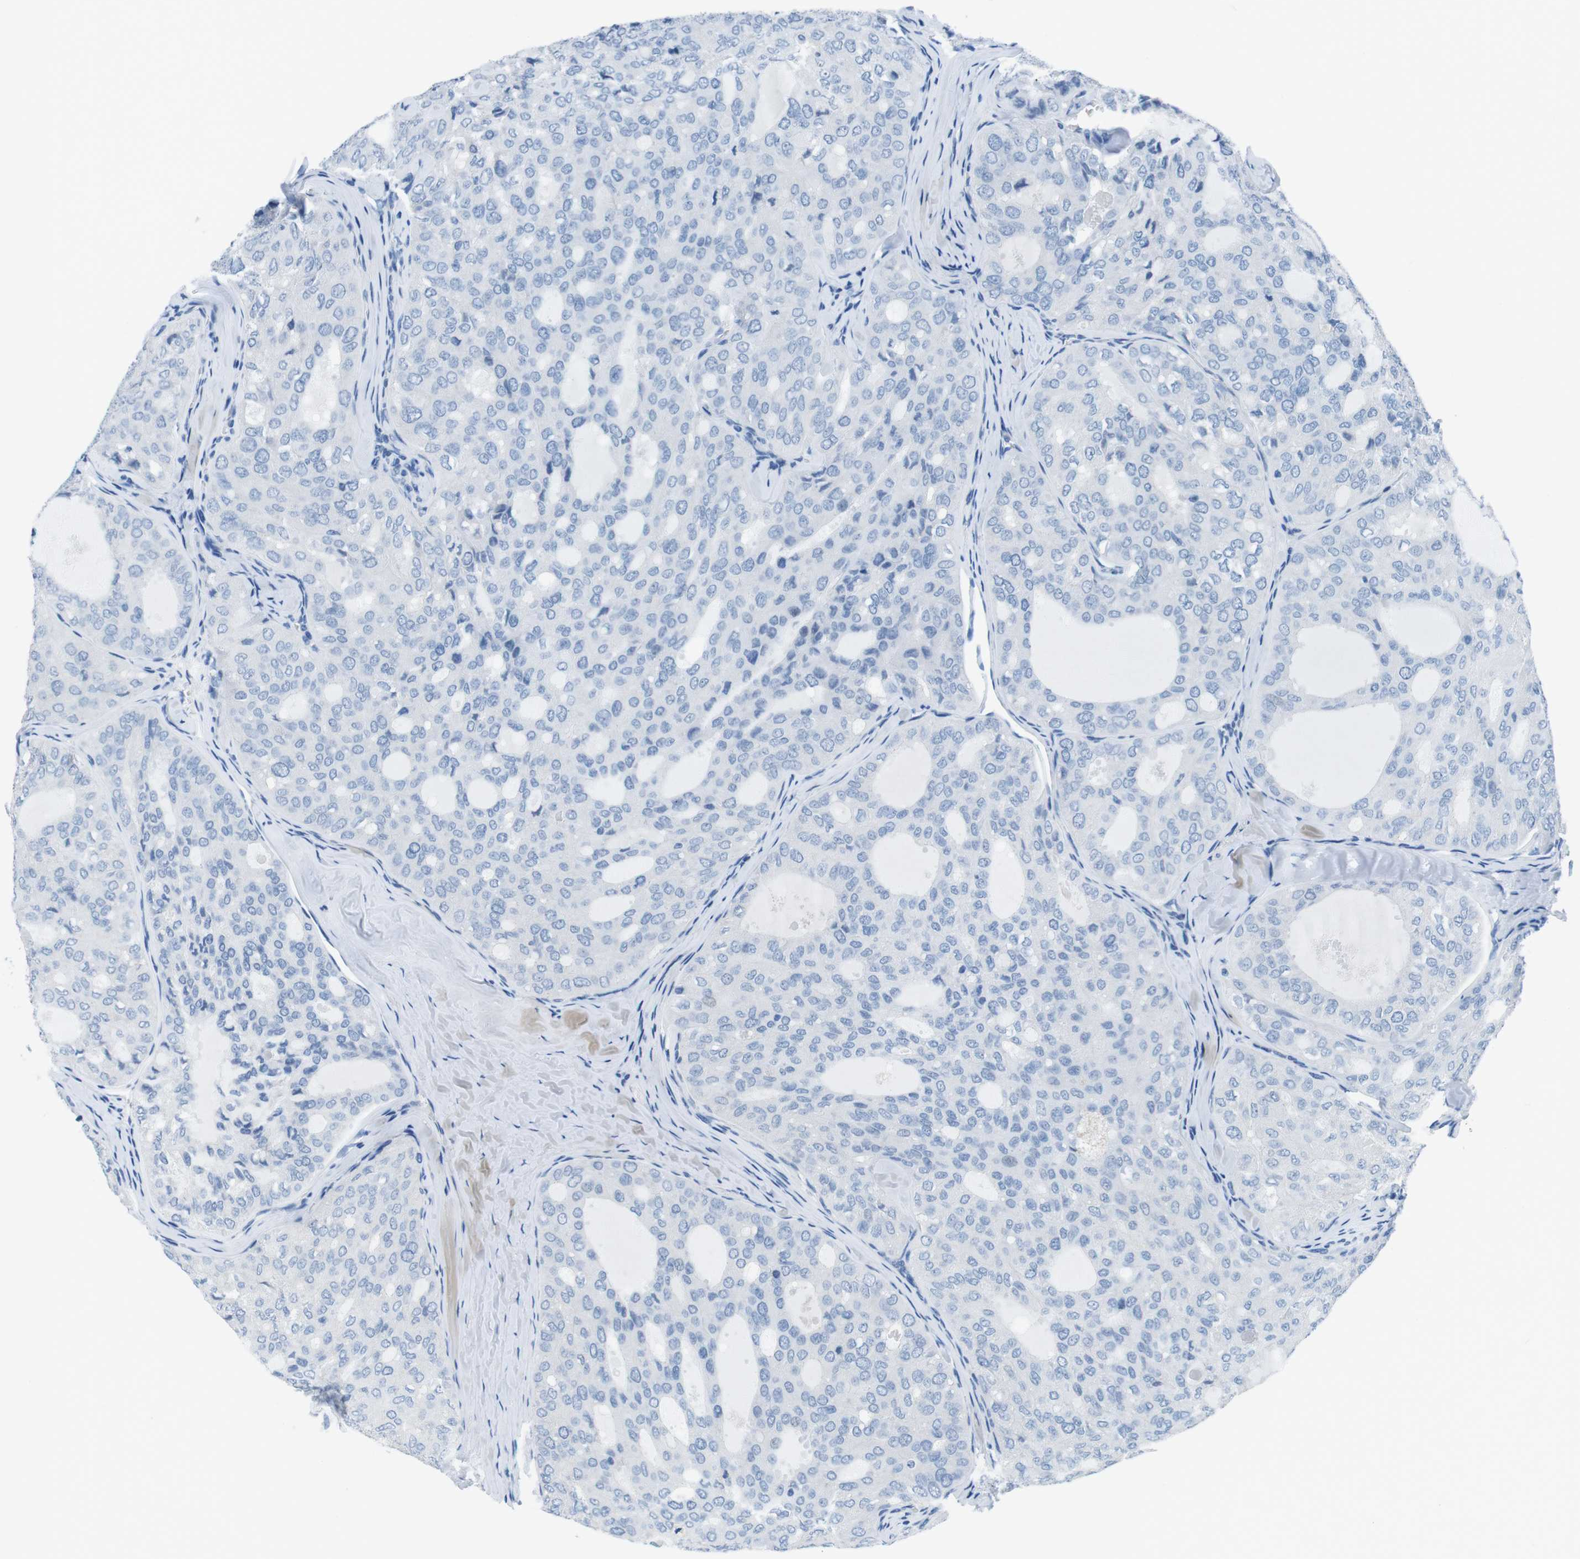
{"staining": {"intensity": "negative", "quantity": "none", "location": "none"}, "tissue": "thyroid cancer", "cell_type": "Tumor cells", "image_type": "cancer", "snomed": [{"axis": "morphology", "description": "Follicular adenoma carcinoma, NOS"}, {"axis": "topography", "description": "Thyroid gland"}], "caption": "This micrograph is of thyroid follicular adenoma carcinoma stained with immunohistochemistry (IHC) to label a protein in brown with the nuclei are counter-stained blue. There is no staining in tumor cells.", "gene": "MUC2", "patient": {"sex": "male", "age": 75}}